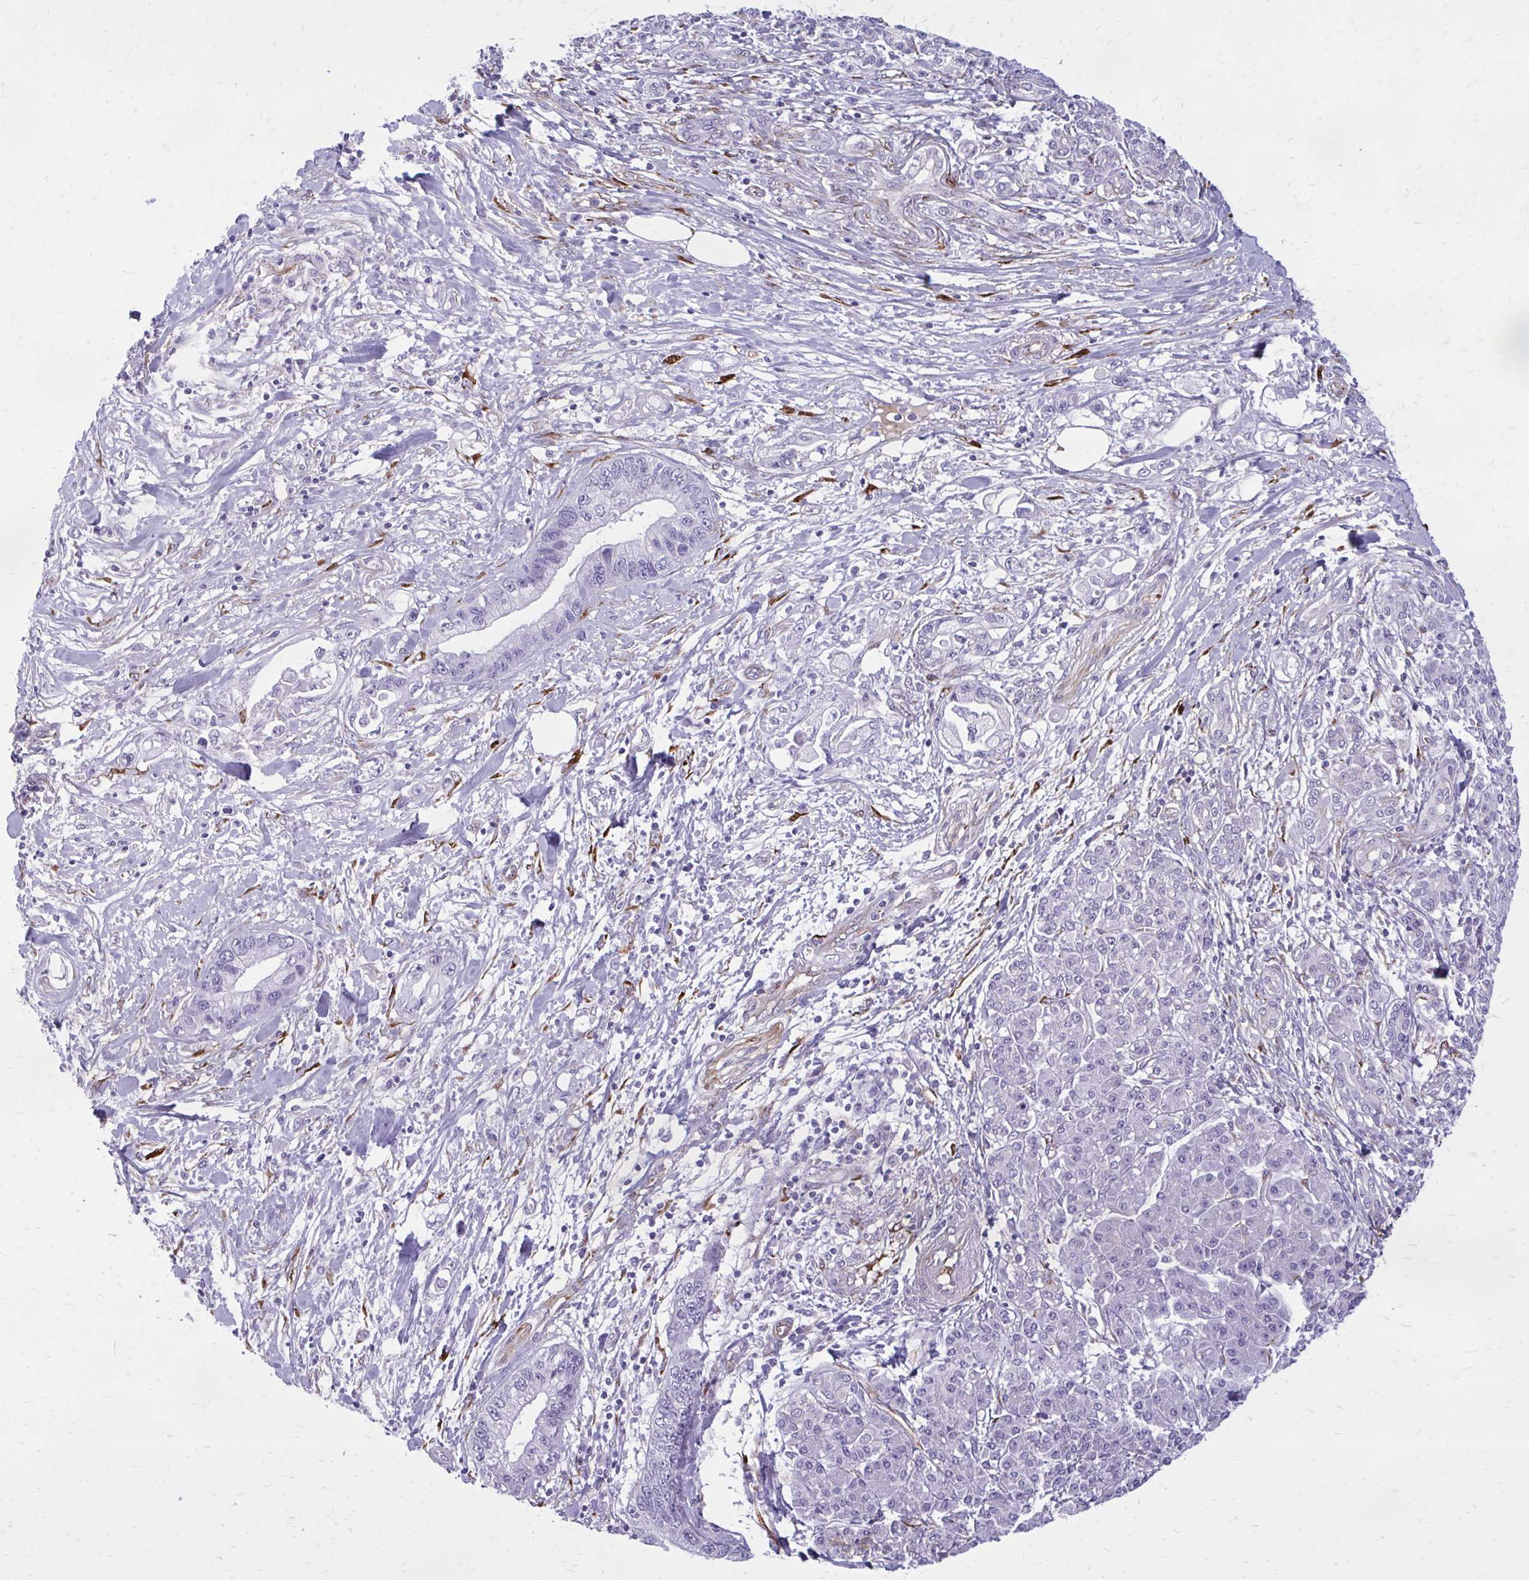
{"staining": {"intensity": "negative", "quantity": "none", "location": "none"}, "tissue": "pancreatic cancer", "cell_type": "Tumor cells", "image_type": "cancer", "snomed": [{"axis": "morphology", "description": "Adenocarcinoma, NOS"}, {"axis": "topography", "description": "Pancreas"}], "caption": "This image is of pancreatic cancer stained with immunohistochemistry (IHC) to label a protein in brown with the nuclei are counter-stained blue. There is no positivity in tumor cells. (DAB immunohistochemistry (IHC) with hematoxylin counter stain).", "gene": "BEND5", "patient": {"sex": "male", "age": 61}}